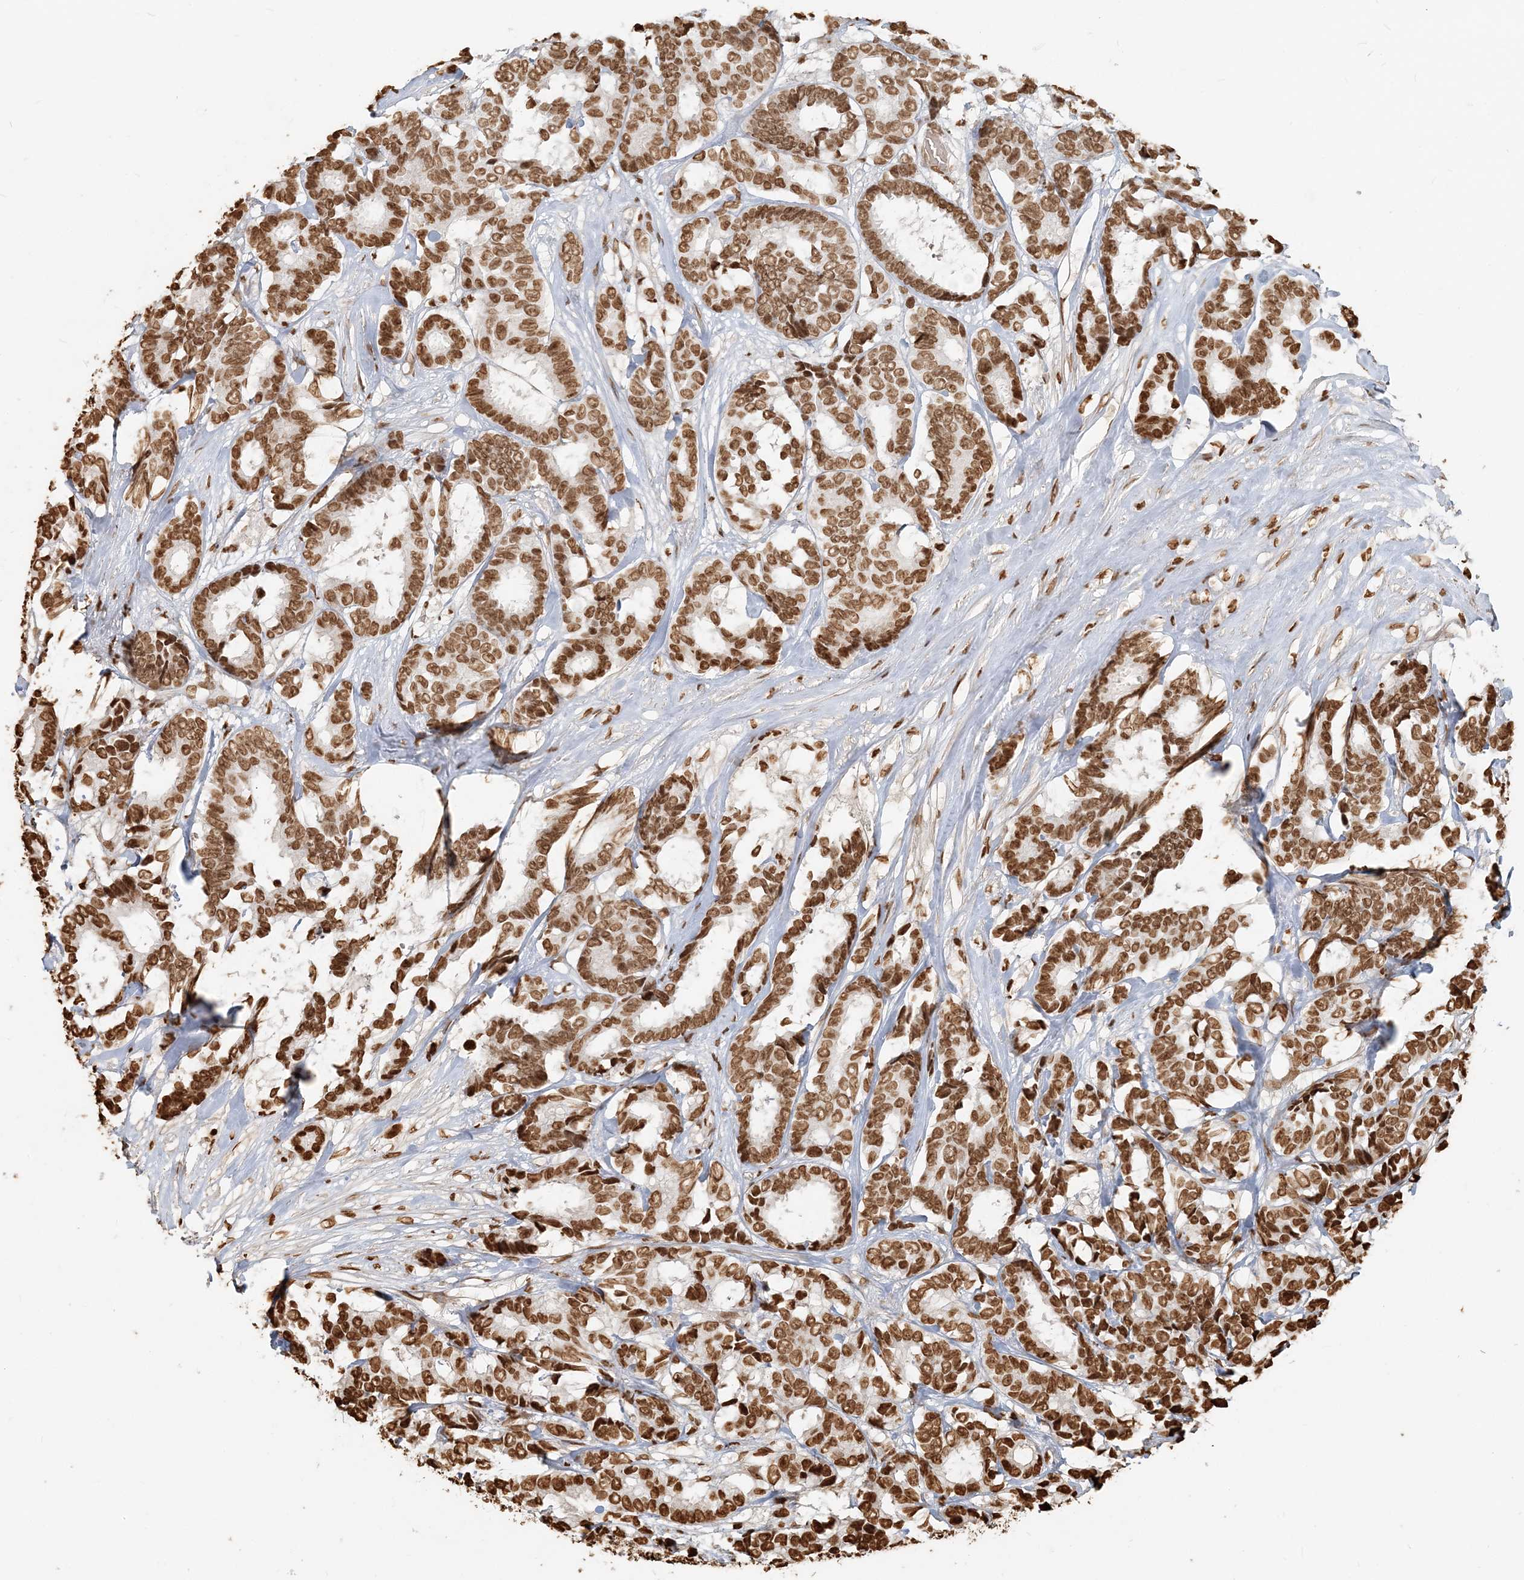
{"staining": {"intensity": "moderate", "quantity": ">75%", "location": "nuclear"}, "tissue": "breast cancer", "cell_type": "Tumor cells", "image_type": "cancer", "snomed": [{"axis": "morphology", "description": "Duct carcinoma"}, {"axis": "topography", "description": "Breast"}], "caption": "Immunohistochemical staining of intraductal carcinoma (breast) shows medium levels of moderate nuclear protein expression in about >75% of tumor cells.", "gene": "H3-3B", "patient": {"sex": "female", "age": 87}}